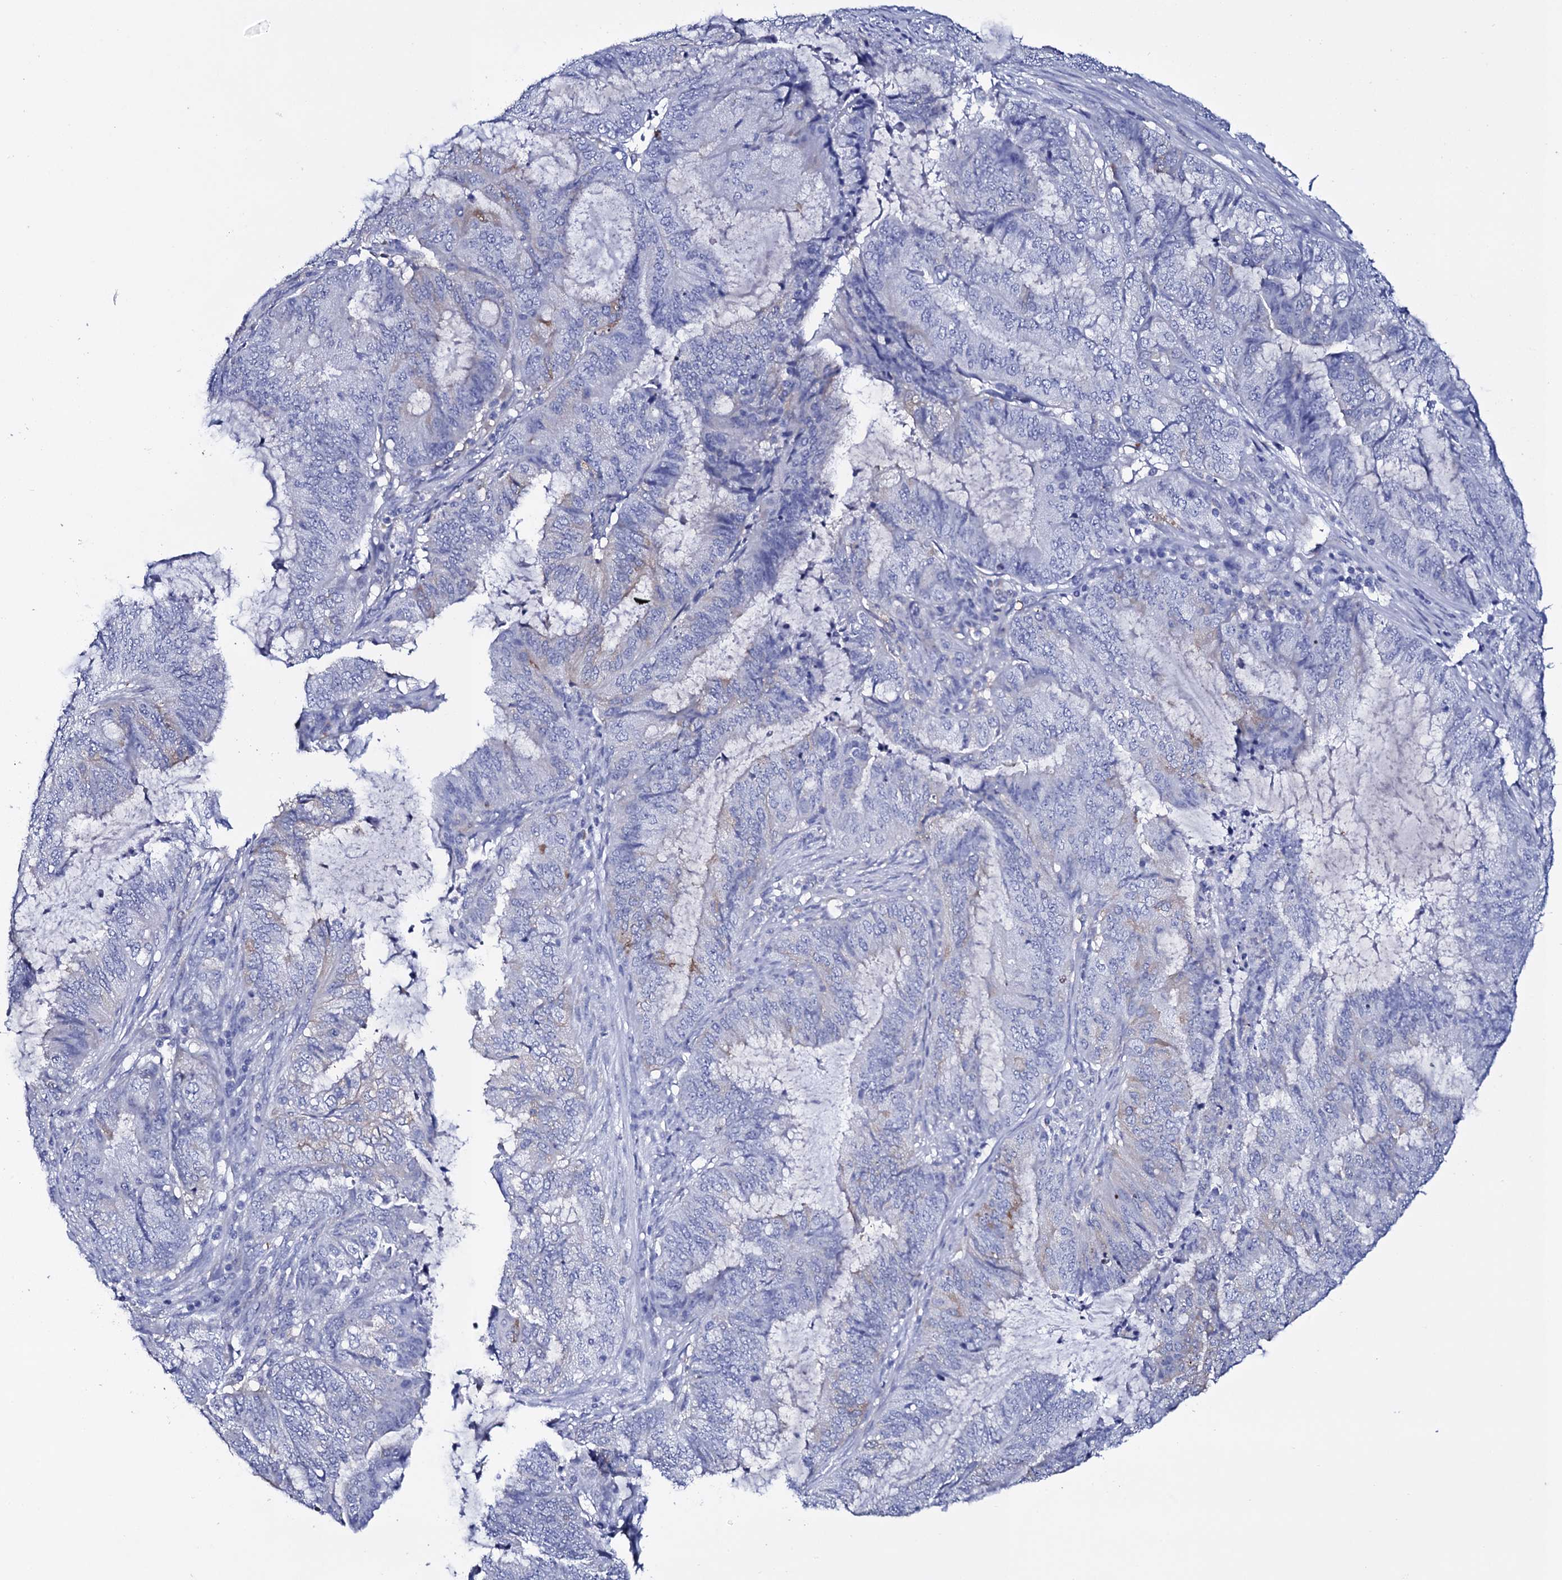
{"staining": {"intensity": "negative", "quantity": "none", "location": "none"}, "tissue": "endometrial cancer", "cell_type": "Tumor cells", "image_type": "cancer", "snomed": [{"axis": "morphology", "description": "Adenocarcinoma, NOS"}, {"axis": "topography", "description": "Endometrium"}], "caption": "Tumor cells are negative for brown protein staining in endometrial cancer. The staining was performed using DAB (3,3'-diaminobenzidine) to visualize the protein expression in brown, while the nuclei were stained in blue with hematoxylin (Magnification: 20x).", "gene": "ITPRID2", "patient": {"sex": "female", "age": 51}}